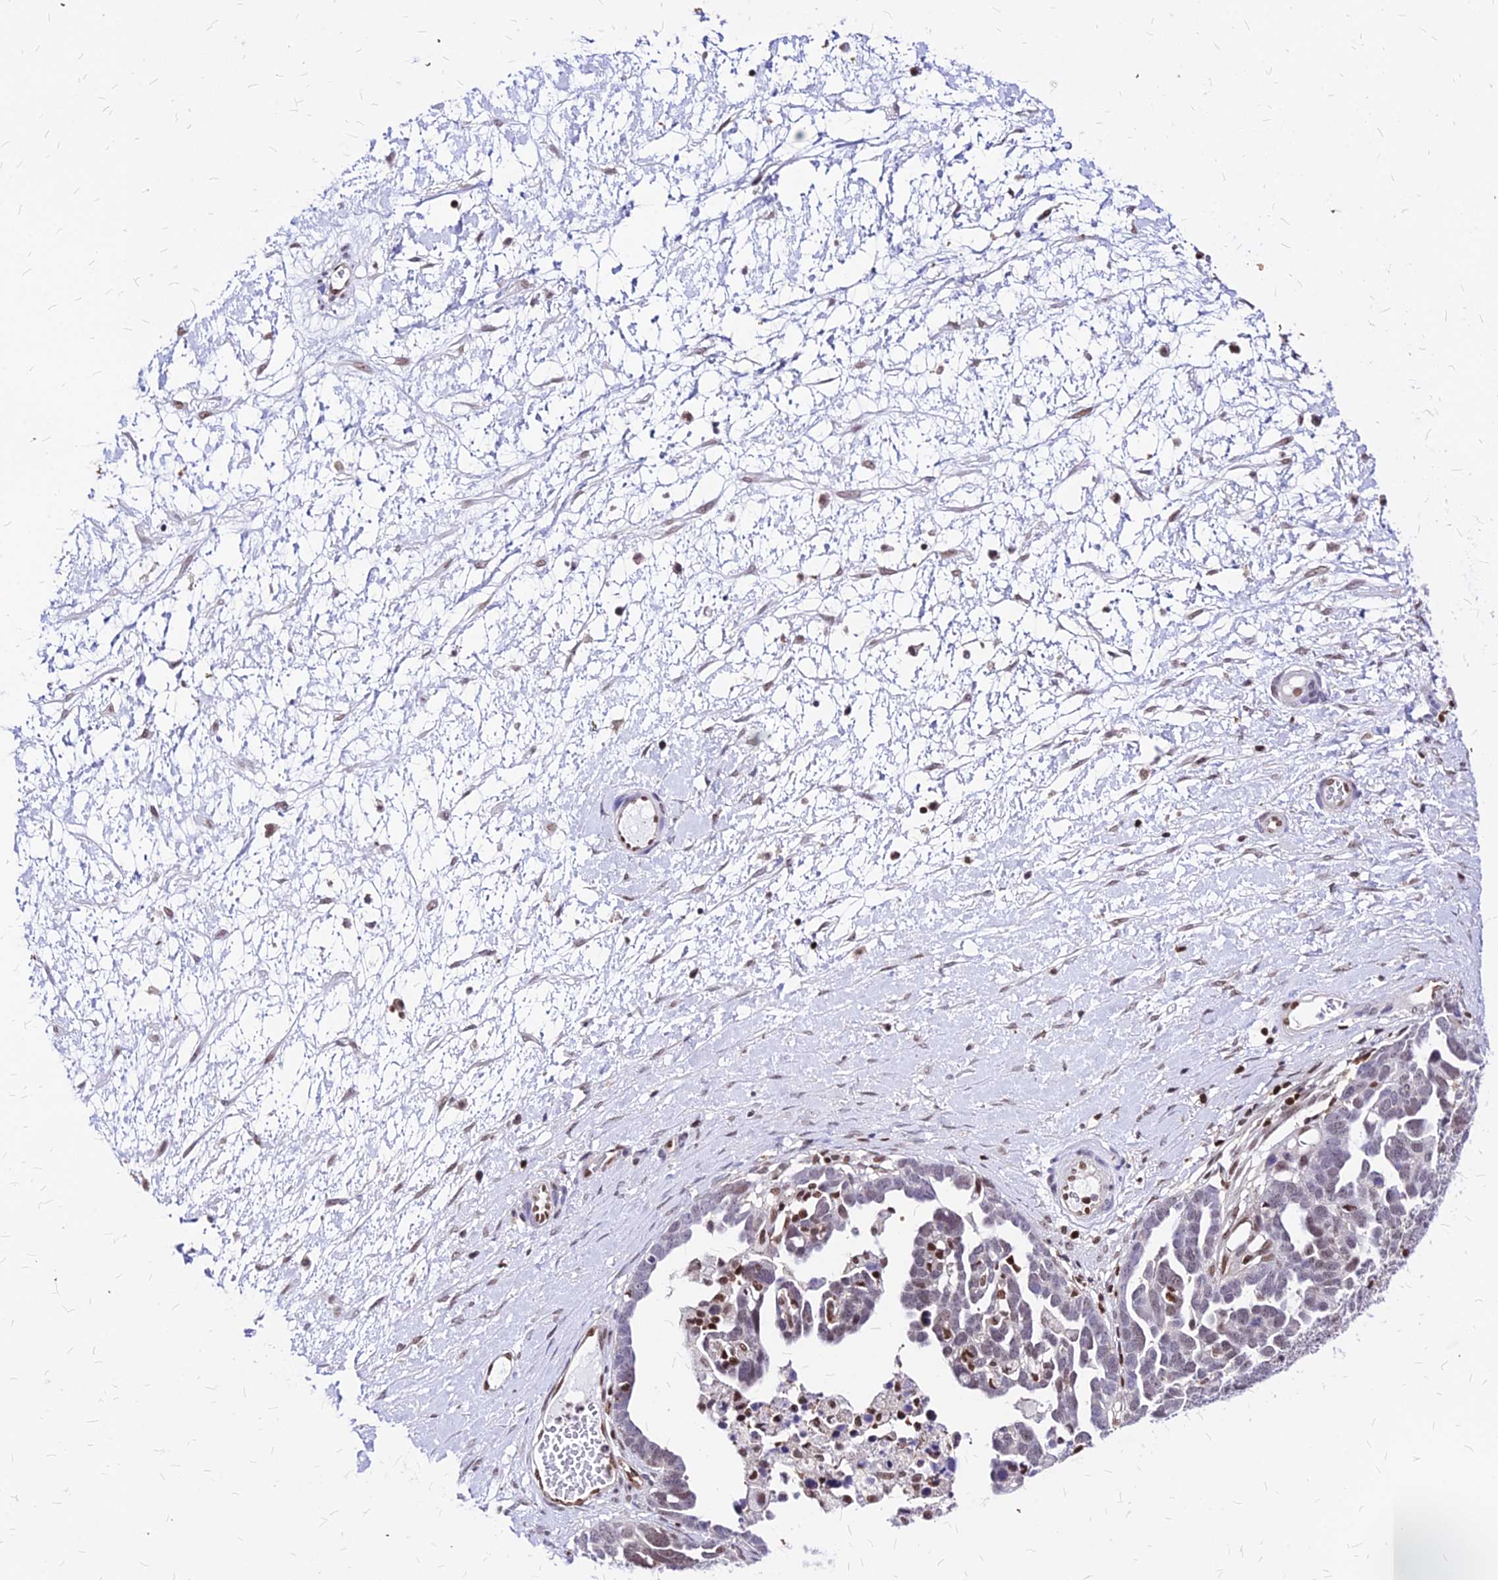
{"staining": {"intensity": "weak", "quantity": "25%-75%", "location": "nuclear"}, "tissue": "ovarian cancer", "cell_type": "Tumor cells", "image_type": "cancer", "snomed": [{"axis": "morphology", "description": "Cystadenocarcinoma, serous, NOS"}, {"axis": "topography", "description": "Ovary"}], "caption": "Brown immunohistochemical staining in human ovarian serous cystadenocarcinoma demonstrates weak nuclear expression in approximately 25%-75% of tumor cells. The protein of interest is stained brown, and the nuclei are stained in blue (DAB (3,3'-diaminobenzidine) IHC with brightfield microscopy, high magnification).", "gene": "PAXX", "patient": {"sex": "female", "age": 54}}